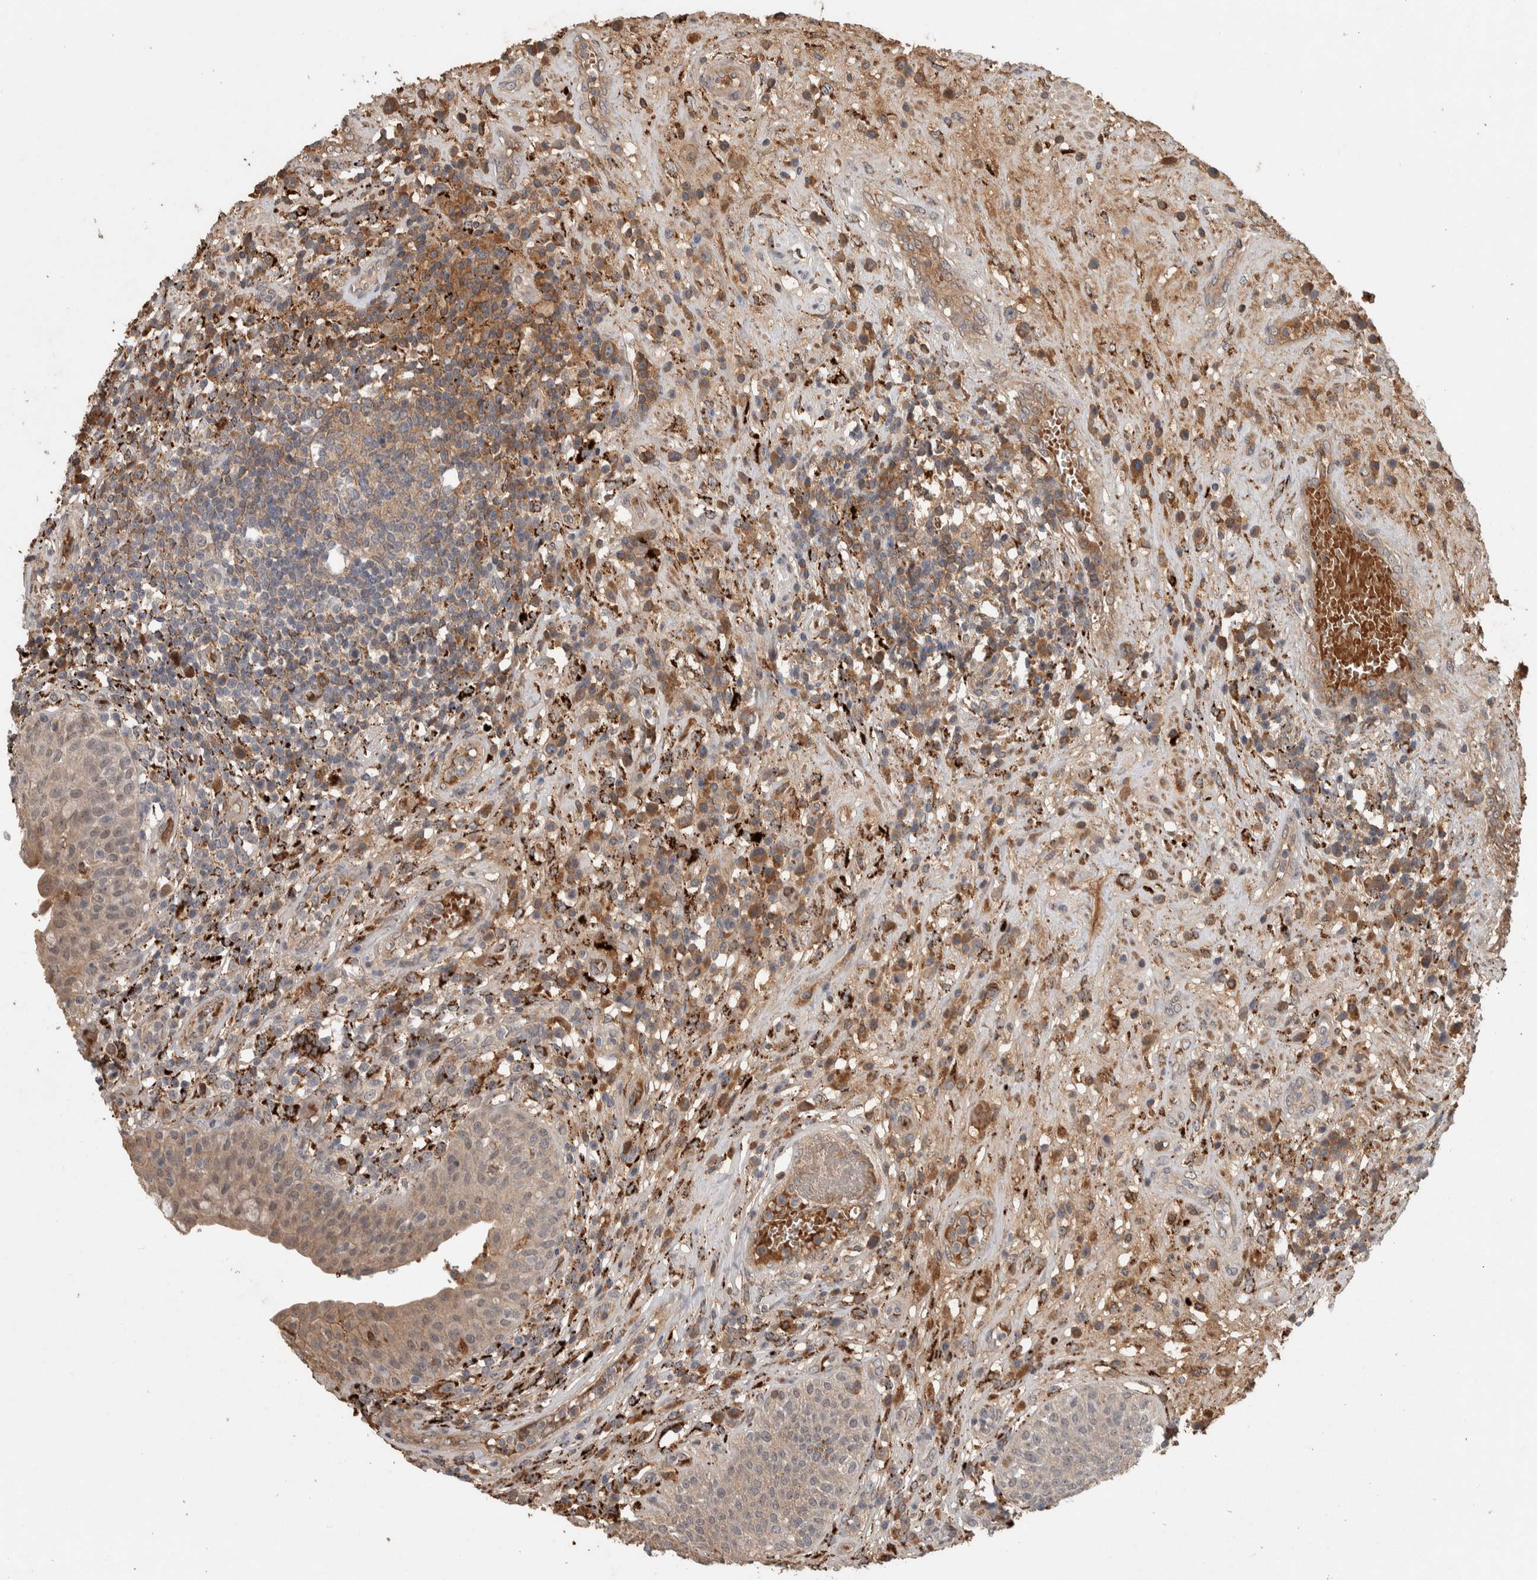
{"staining": {"intensity": "weak", "quantity": "25%-75%", "location": "cytoplasmic/membranous,nuclear"}, "tissue": "urinary bladder", "cell_type": "Urothelial cells", "image_type": "normal", "snomed": [{"axis": "morphology", "description": "Normal tissue, NOS"}, {"axis": "topography", "description": "Urinary bladder"}], "caption": "Protein analysis of unremarkable urinary bladder displays weak cytoplasmic/membranous,nuclear staining in approximately 25%-75% of urothelial cells.", "gene": "CHRM3", "patient": {"sex": "female", "age": 62}}